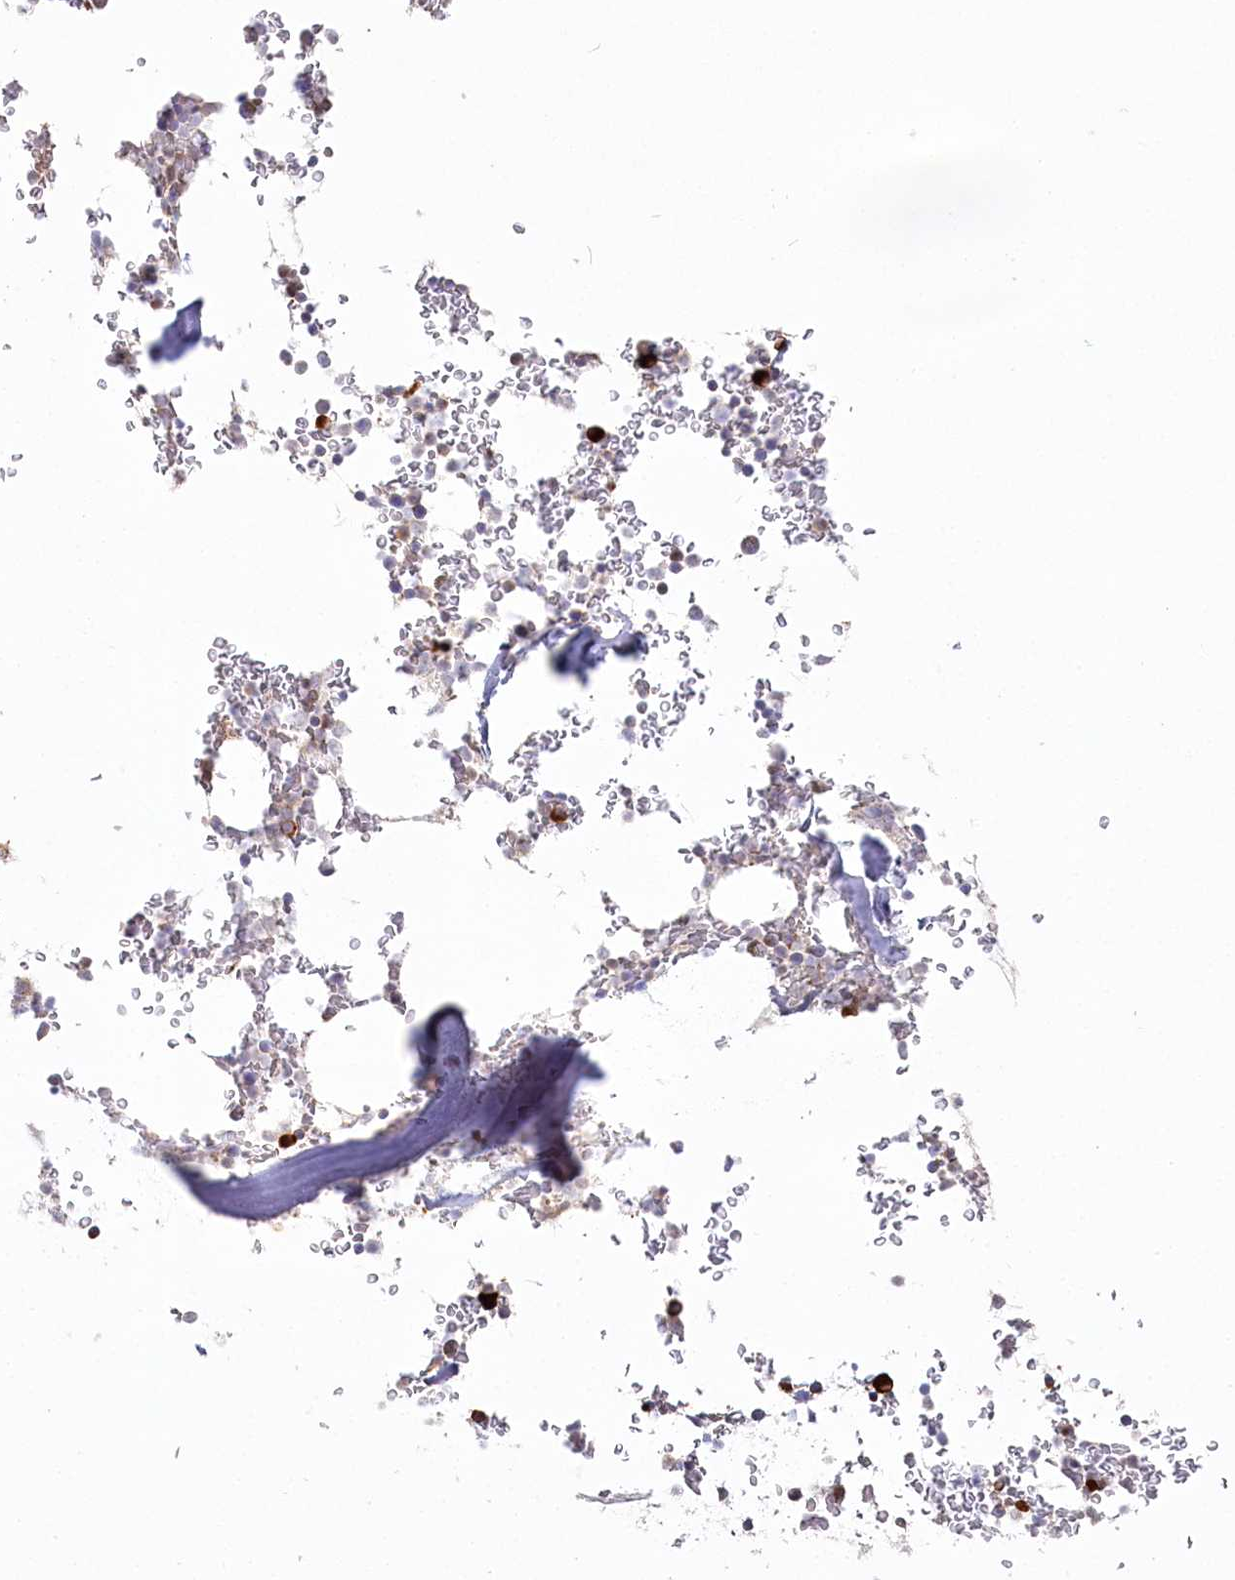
{"staining": {"intensity": "strong", "quantity": "<25%", "location": "cytoplasmic/membranous"}, "tissue": "bone marrow", "cell_type": "Hematopoietic cells", "image_type": "normal", "snomed": [{"axis": "morphology", "description": "Normal tissue, NOS"}, {"axis": "topography", "description": "Bone marrow"}], "caption": "Immunohistochemical staining of unremarkable human bone marrow displays <25% levels of strong cytoplasmic/membranous protein staining in about <25% of hematopoietic cells. The protein is shown in brown color, while the nuclei are stained blue.", "gene": "POGLUT1", "patient": {"sex": "male", "age": 58}}